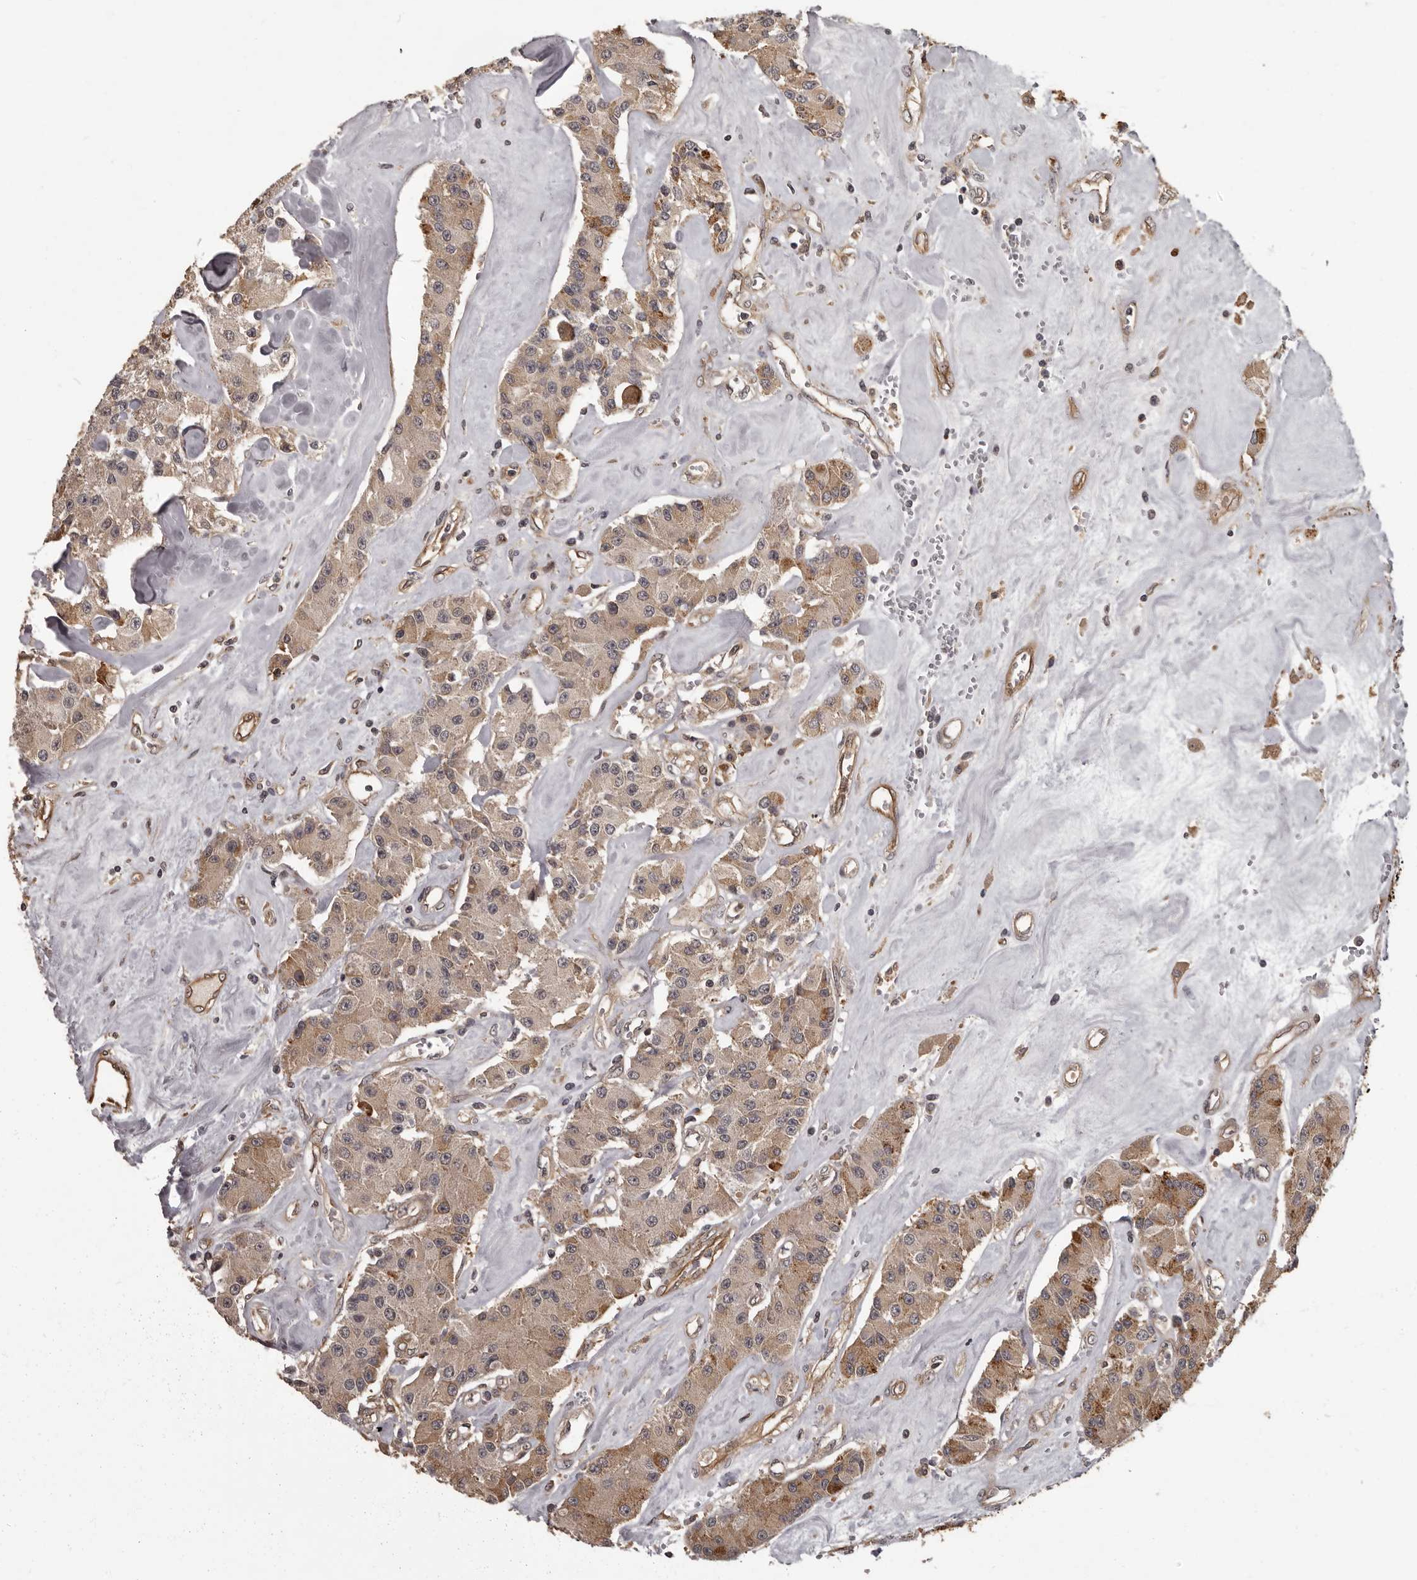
{"staining": {"intensity": "weak", "quantity": ">75%", "location": "cytoplasmic/membranous"}, "tissue": "carcinoid", "cell_type": "Tumor cells", "image_type": "cancer", "snomed": [{"axis": "morphology", "description": "Carcinoid, malignant, NOS"}, {"axis": "topography", "description": "Pancreas"}], "caption": "Immunohistochemistry photomicrograph of human carcinoid stained for a protein (brown), which shows low levels of weak cytoplasmic/membranous expression in approximately >75% of tumor cells.", "gene": "SLITRK6", "patient": {"sex": "male", "age": 41}}